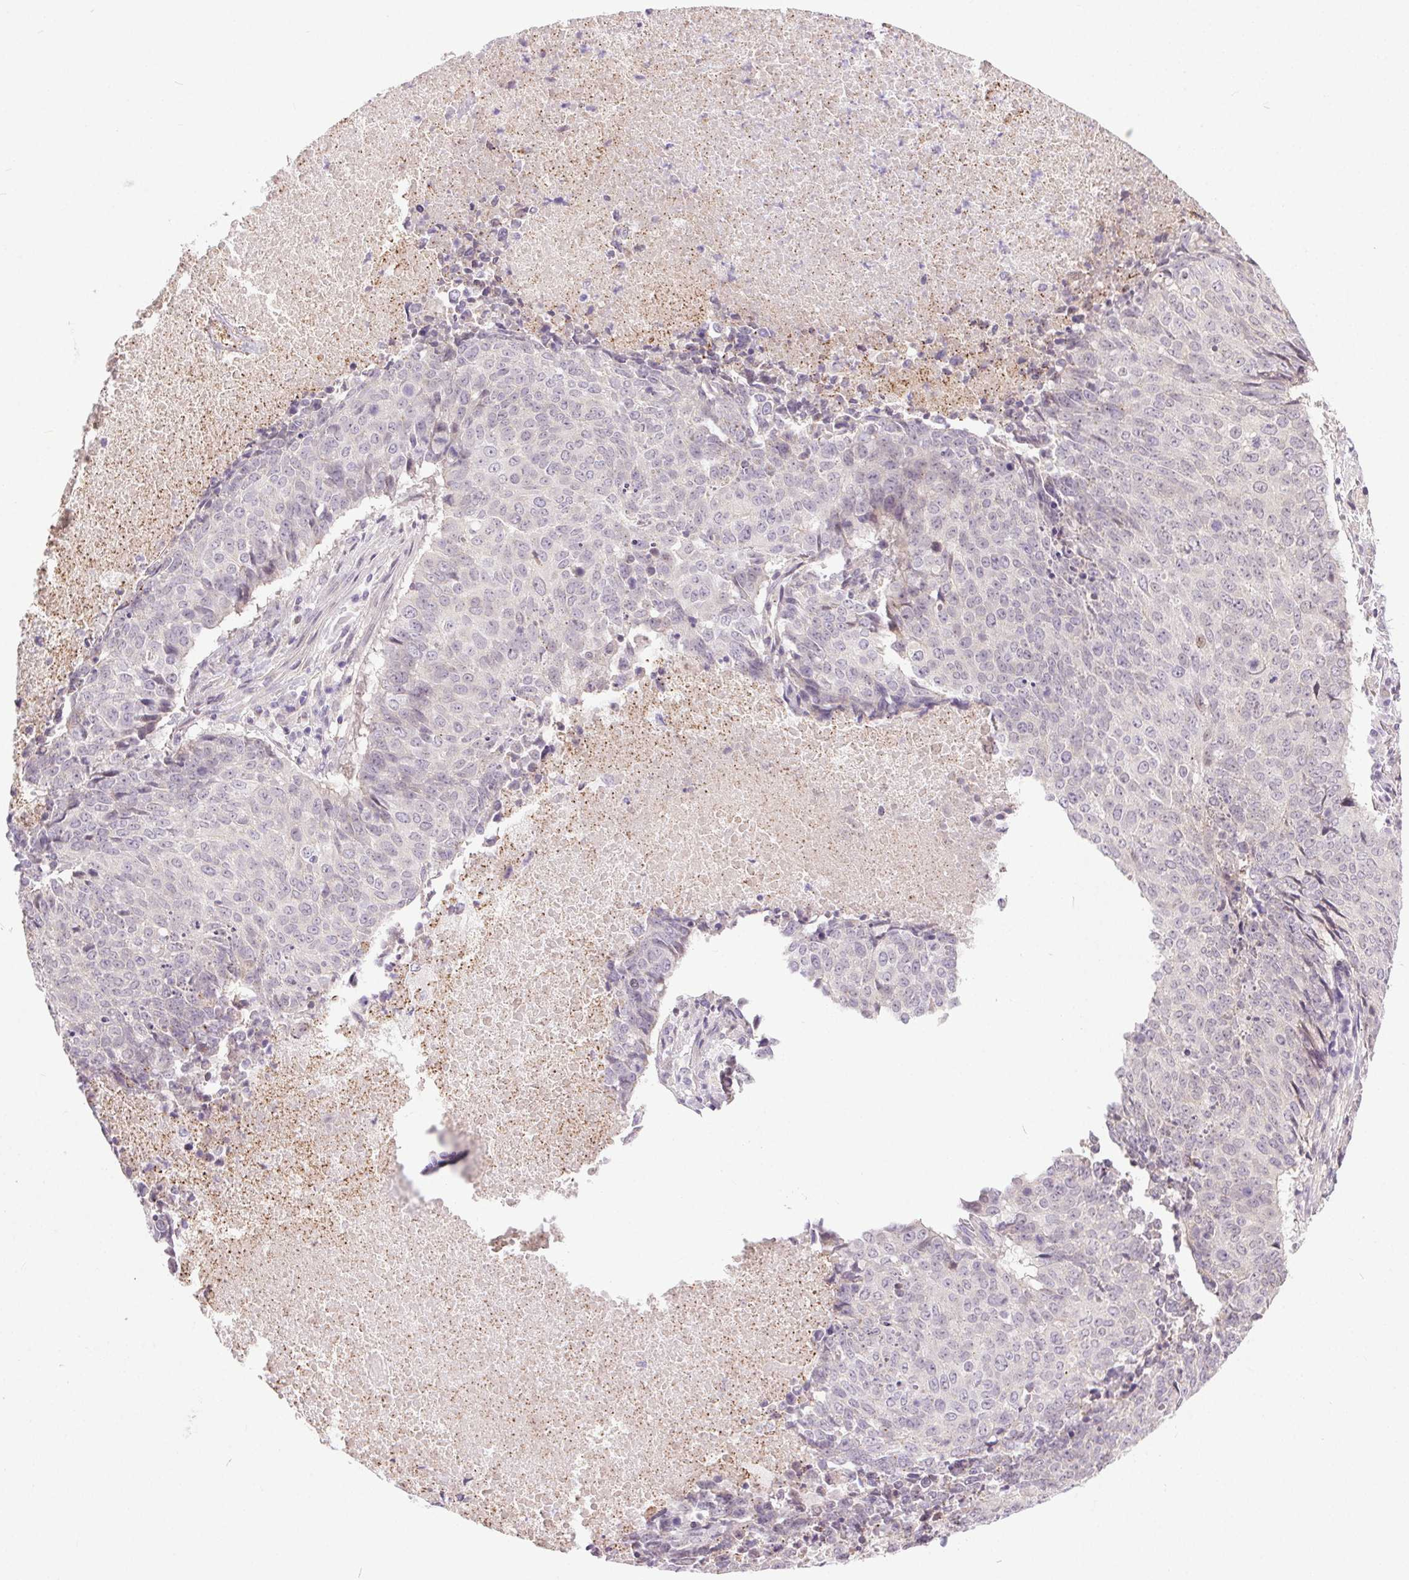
{"staining": {"intensity": "negative", "quantity": "none", "location": "none"}, "tissue": "lung cancer", "cell_type": "Tumor cells", "image_type": "cancer", "snomed": [{"axis": "morphology", "description": "Normal tissue, NOS"}, {"axis": "morphology", "description": "Squamous cell carcinoma, NOS"}, {"axis": "topography", "description": "Bronchus"}, {"axis": "topography", "description": "Lung"}], "caption": "The histopathology image shows no staining of tumor cells in lung cancer.", "gene": "SYT11", "patient": {"sex": "male", "age": 64}}